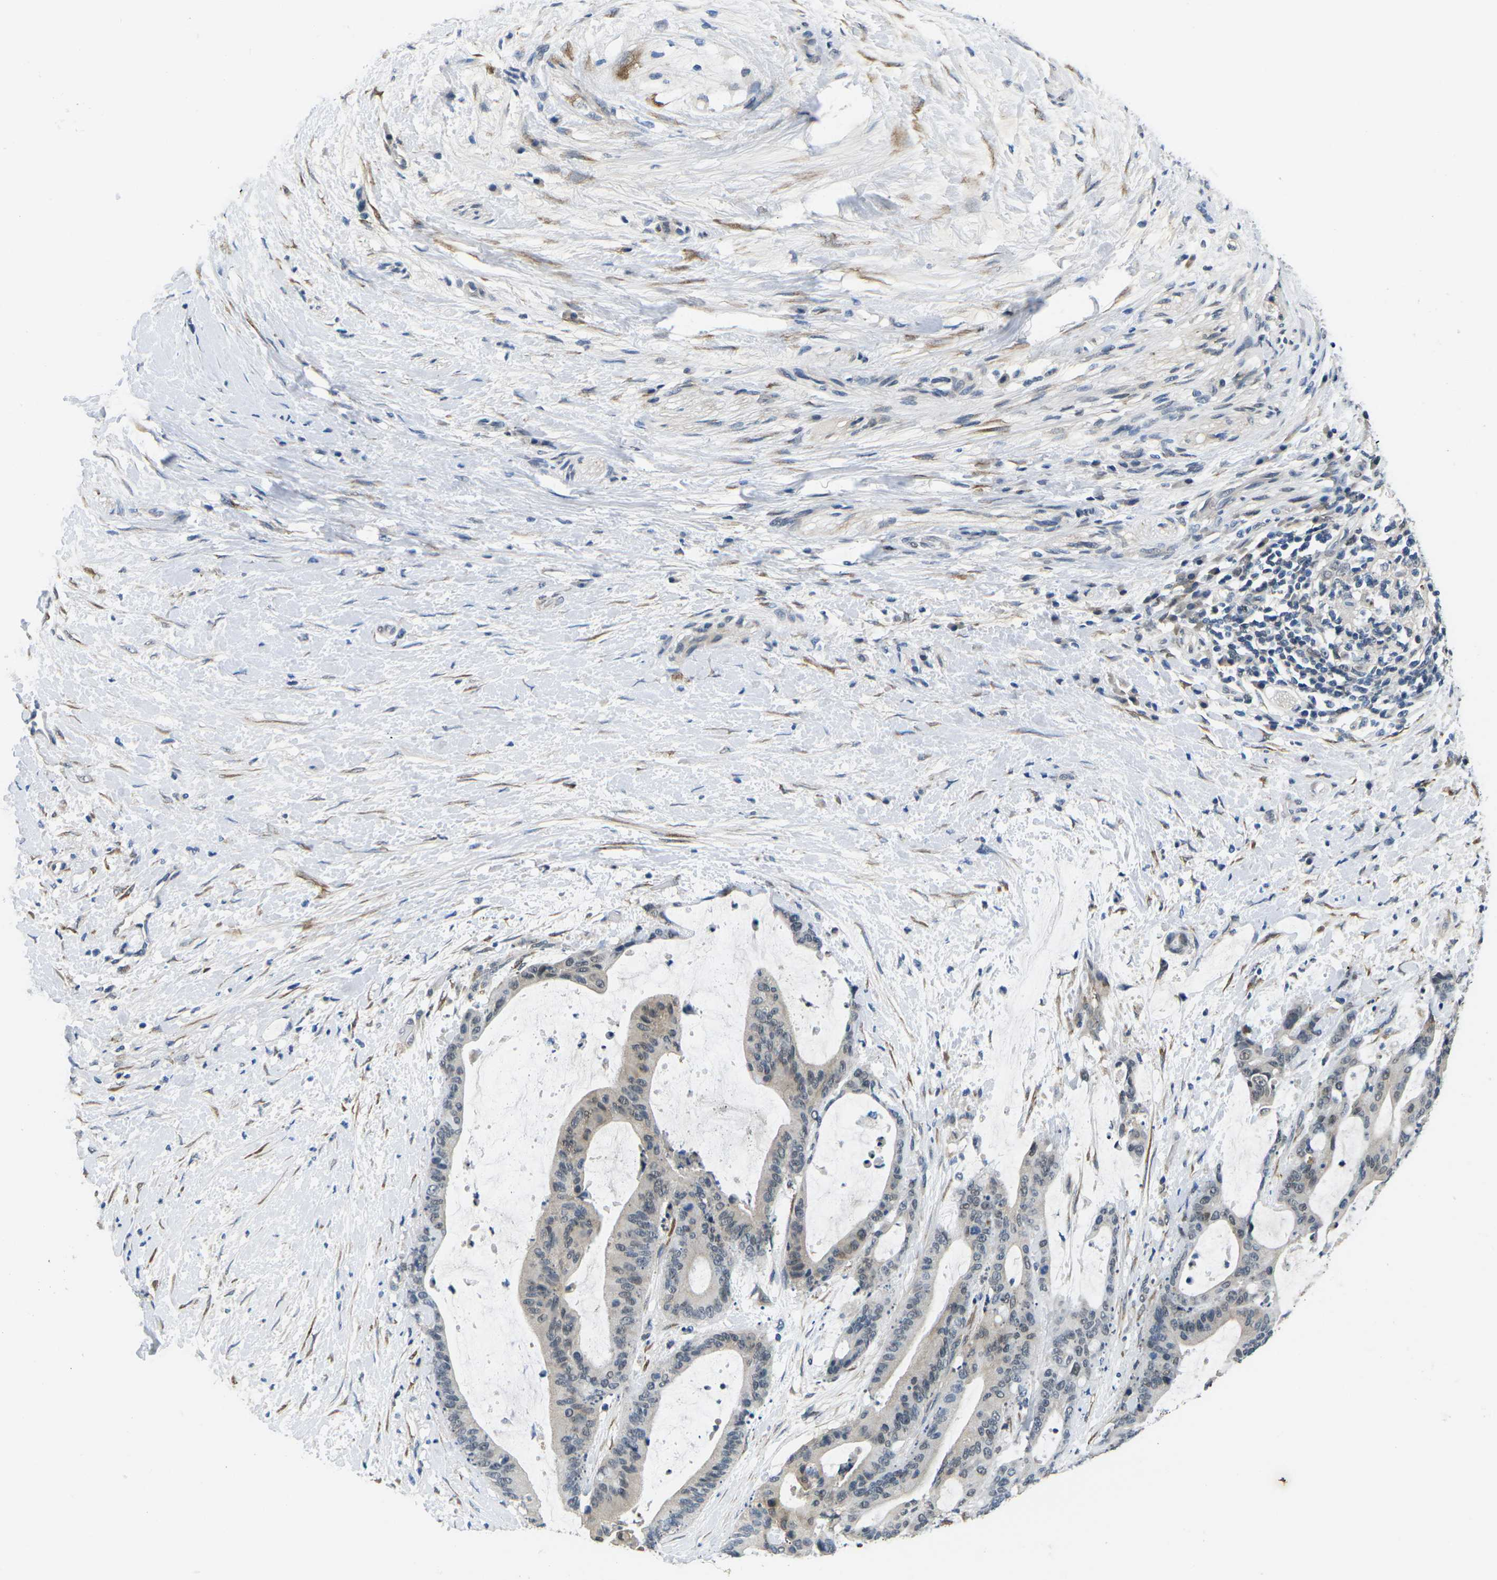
{"staining": {"intensity": "negative", "quantity": "none", "location": "none"}, "tissue": "liver cancer", "cell_type": "Tumor cells", "image_type": "cancer", "snomed": [{"axis": "morphology", "description": "Cholangiocarcinoma"}, {"axis": "topography", "description": "Liver"}], "caption": "An image of liver cancer (cholangiocarcinoma) stained for a protein shows no brown staining in tumor cells.", "gene": "SCNN1B", "patient": {"sex": "female", "age": 73}}